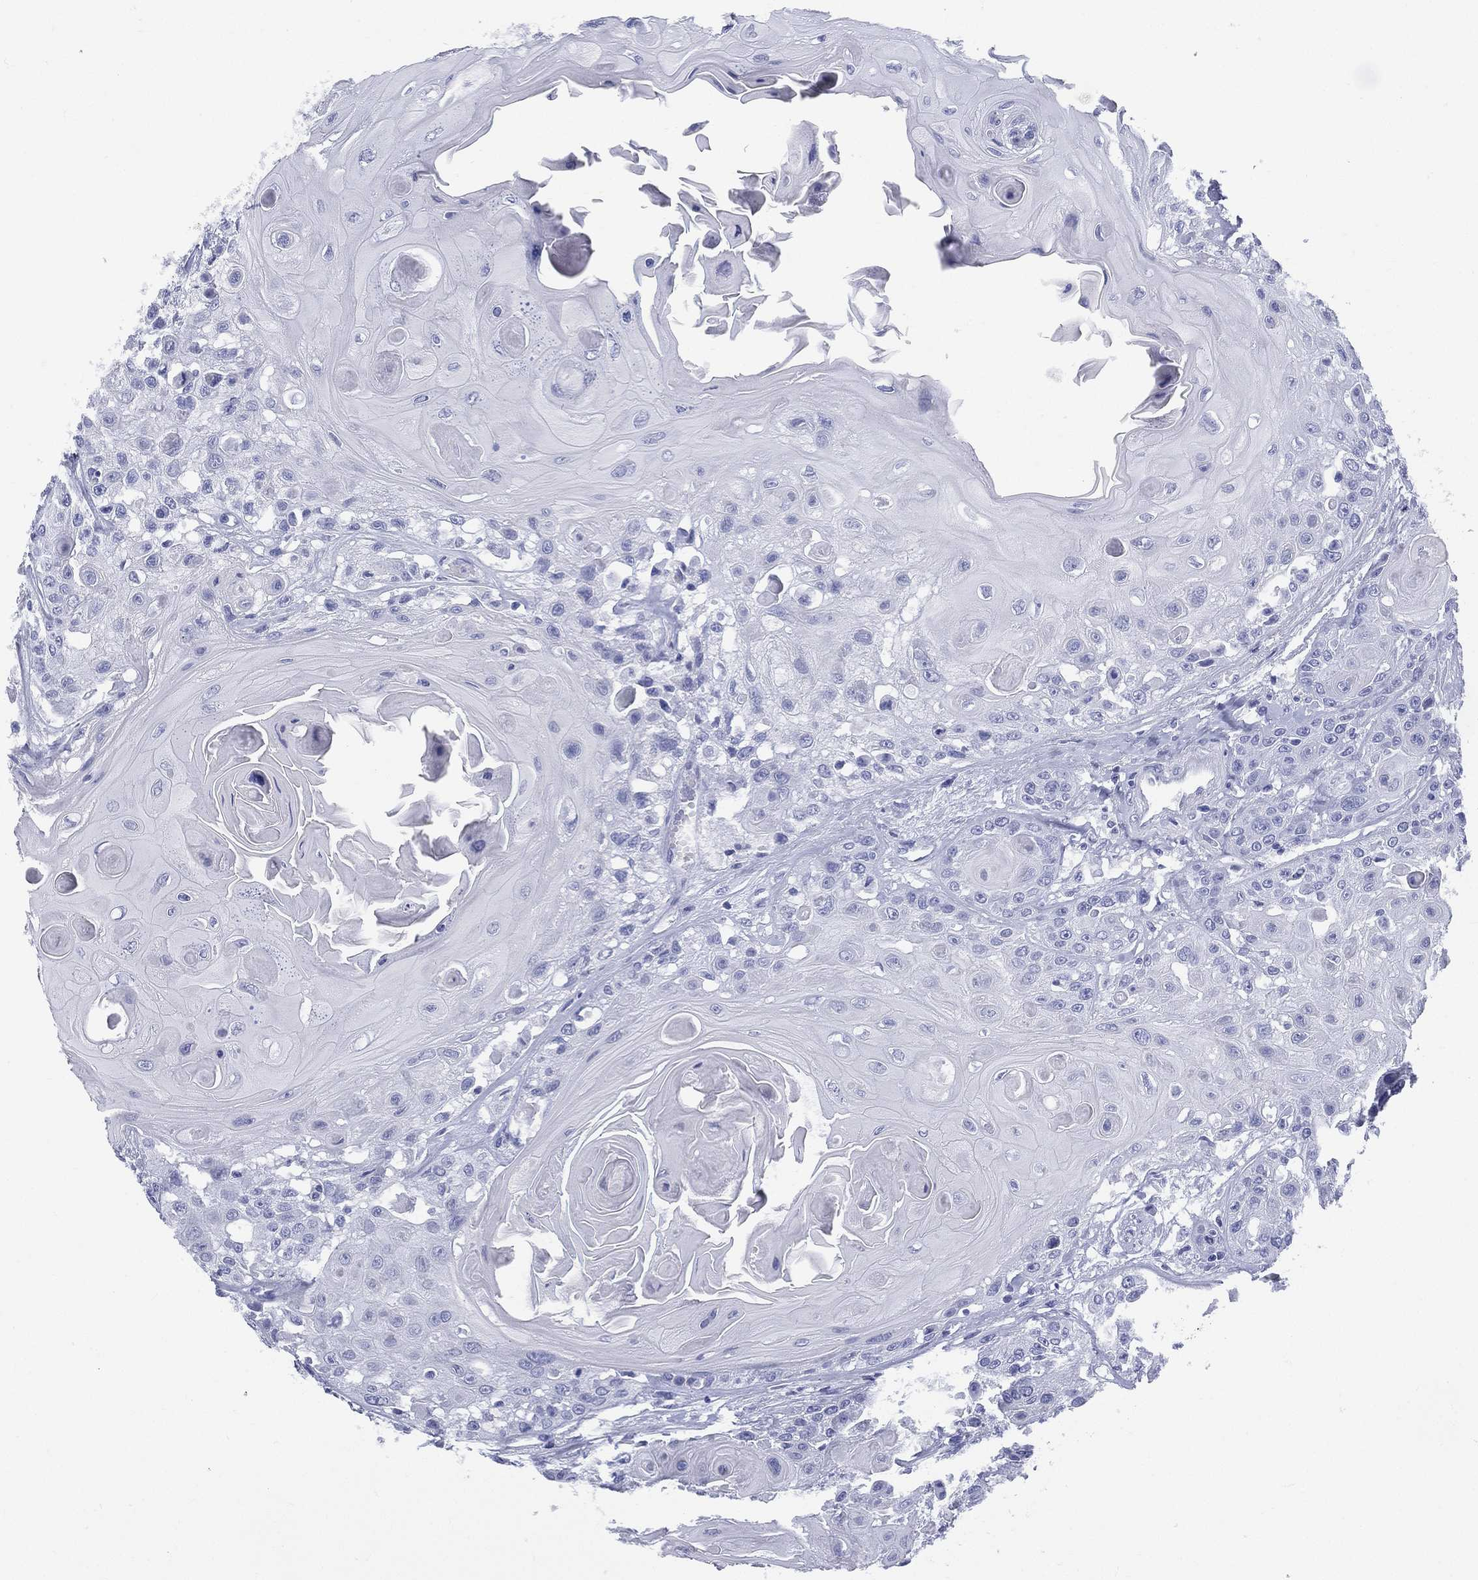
{"staining": {"intensity": "negative", "quantity": "none", "location": "none"}, "tissue": "head and neck cancer", "cell_type": "Tumor cells", "image_type": "cancer", "snomed": [{"axis": "morphology", "description": "Squamous cell carcinoma, NOS"}, {"axis": "topography", "description": "Head-Neck"}], "caption": "Micrograph shows no protein positivity in tumor cells of squamous cell carcinoma (head and neck) tissue.", "gene": "ETNPPL", "patient": {"sex": "female", "age": 59}}